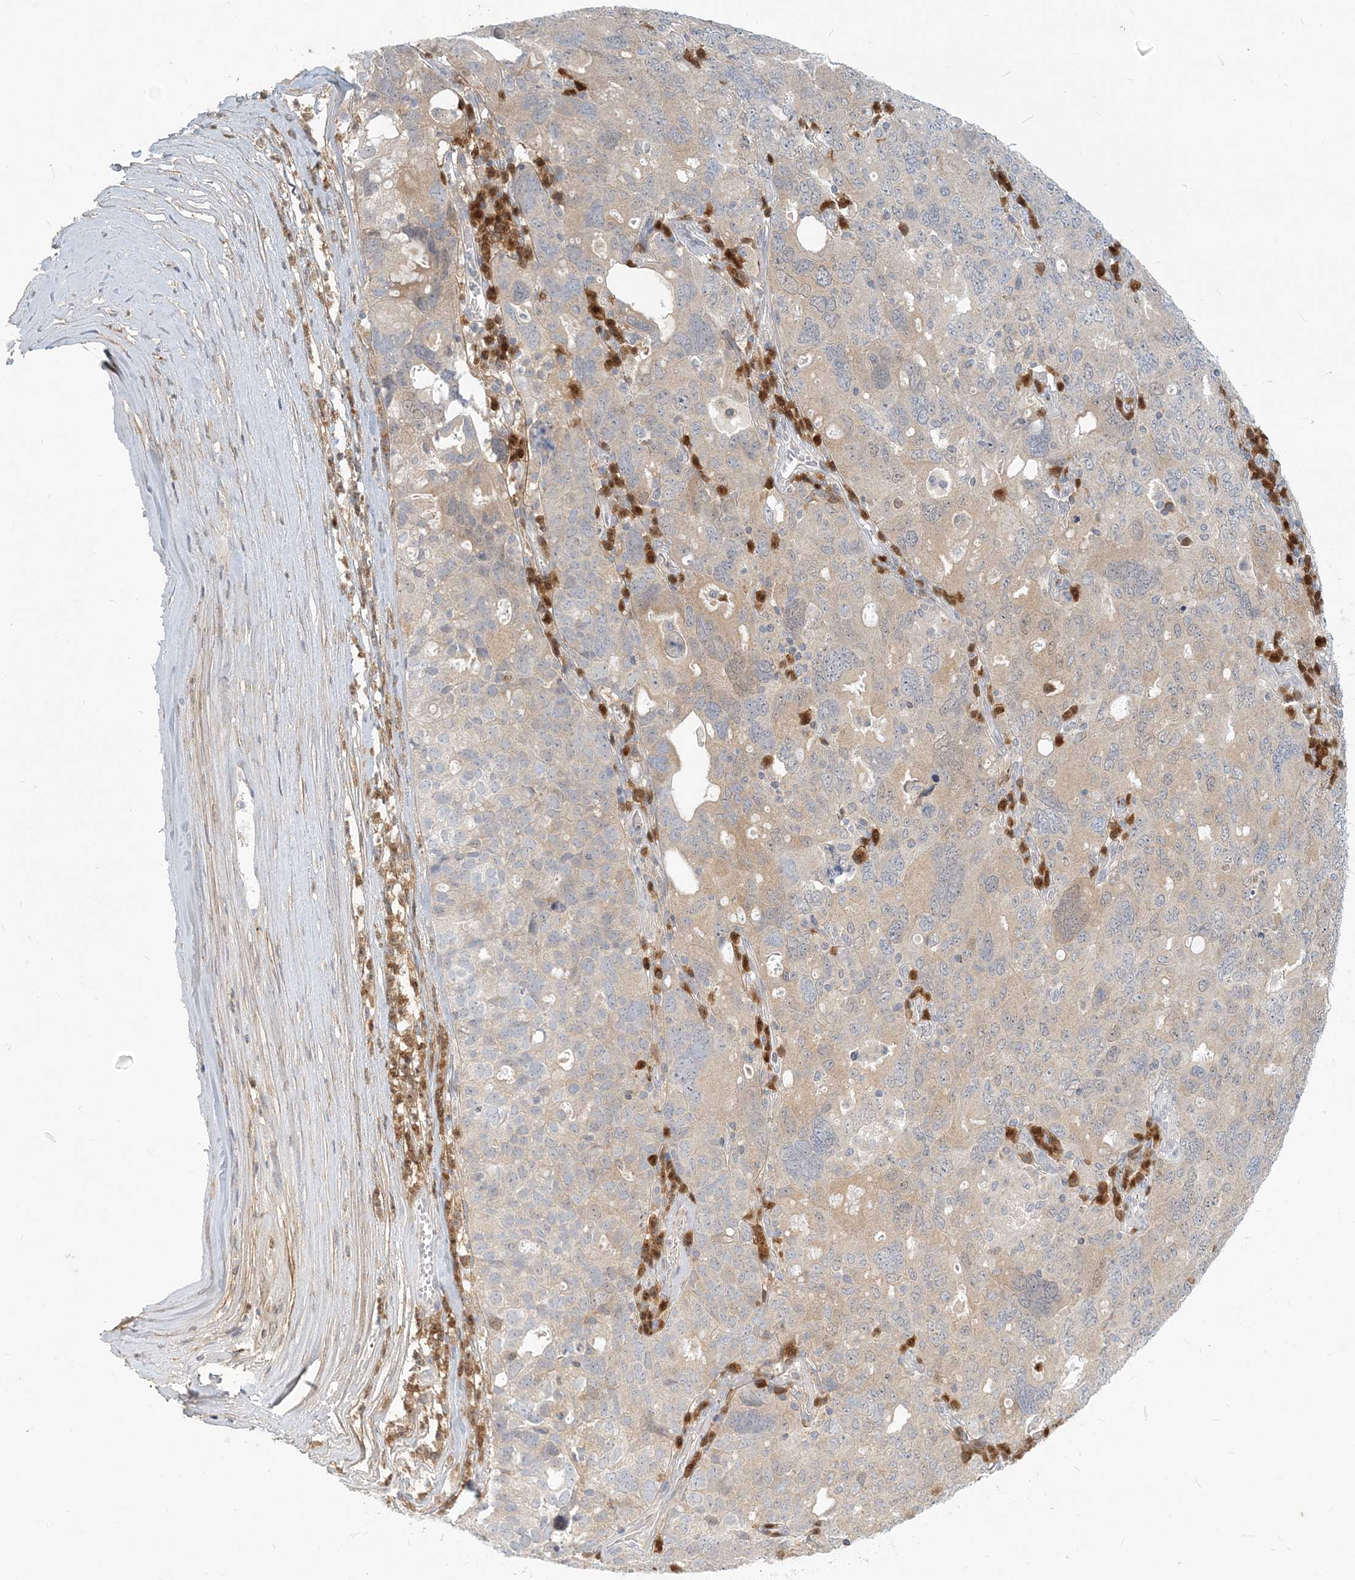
{"staining": {"intensity": "weak", "quantity": "<25%", "location": "cytoplasmic/membranous"}, "tissue": "ovarian cancer", "cell_type": "Tumor cells", "image_type": "cancer", "snomed": [{"axis": "morphology", "description": "Carcinoma, endometroid"}, {"axis": "topography", "description": "Ovary"}], "caption": "Immunohistochemistry image of neoplastic tissue: ovarian cancer stained with DAB reveals no significant protein expression in tumor cells.", "gene": "GMPPA", "patient": {"sex": "female", "age": 62}}